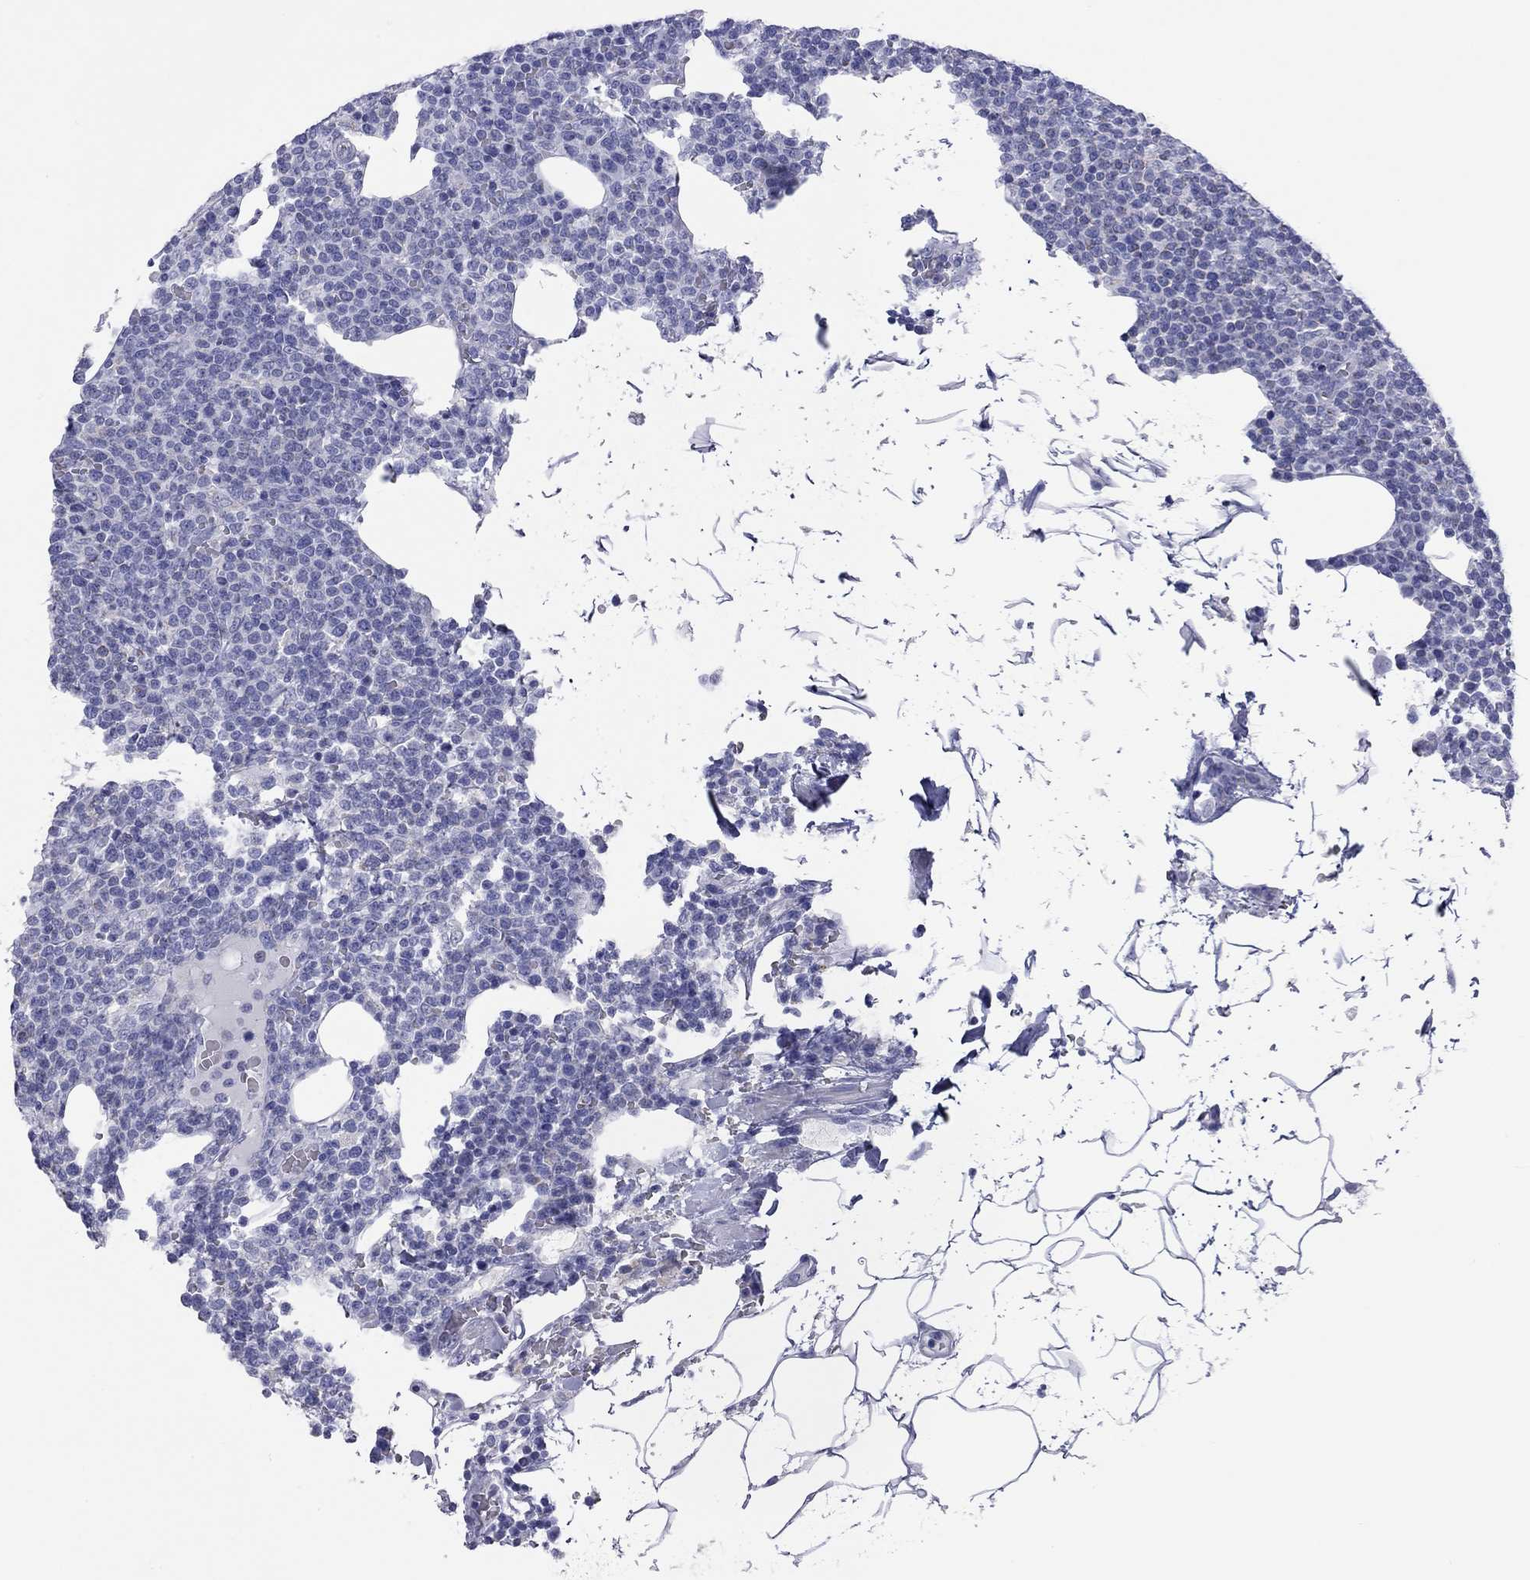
{"staining": {"intensity": "negative", "quantity": "none", "location": "none"}, "tissue": "lymphoma", "cell_type": "Tumor cells", "image_type": "cancer", "snomed": [{"axis": "morphology", "description": "Malignant lymphoma, non-Hodgkin's type, High grade"}, {"axis": "topography", "description": "Lymph node"}], "caption": "DAB immunohistochemical staining of lymphoma displays no significant positivity in tumor cells.", "gene": "VSIG10", "patient": {"sex": "male", "age": 61}}